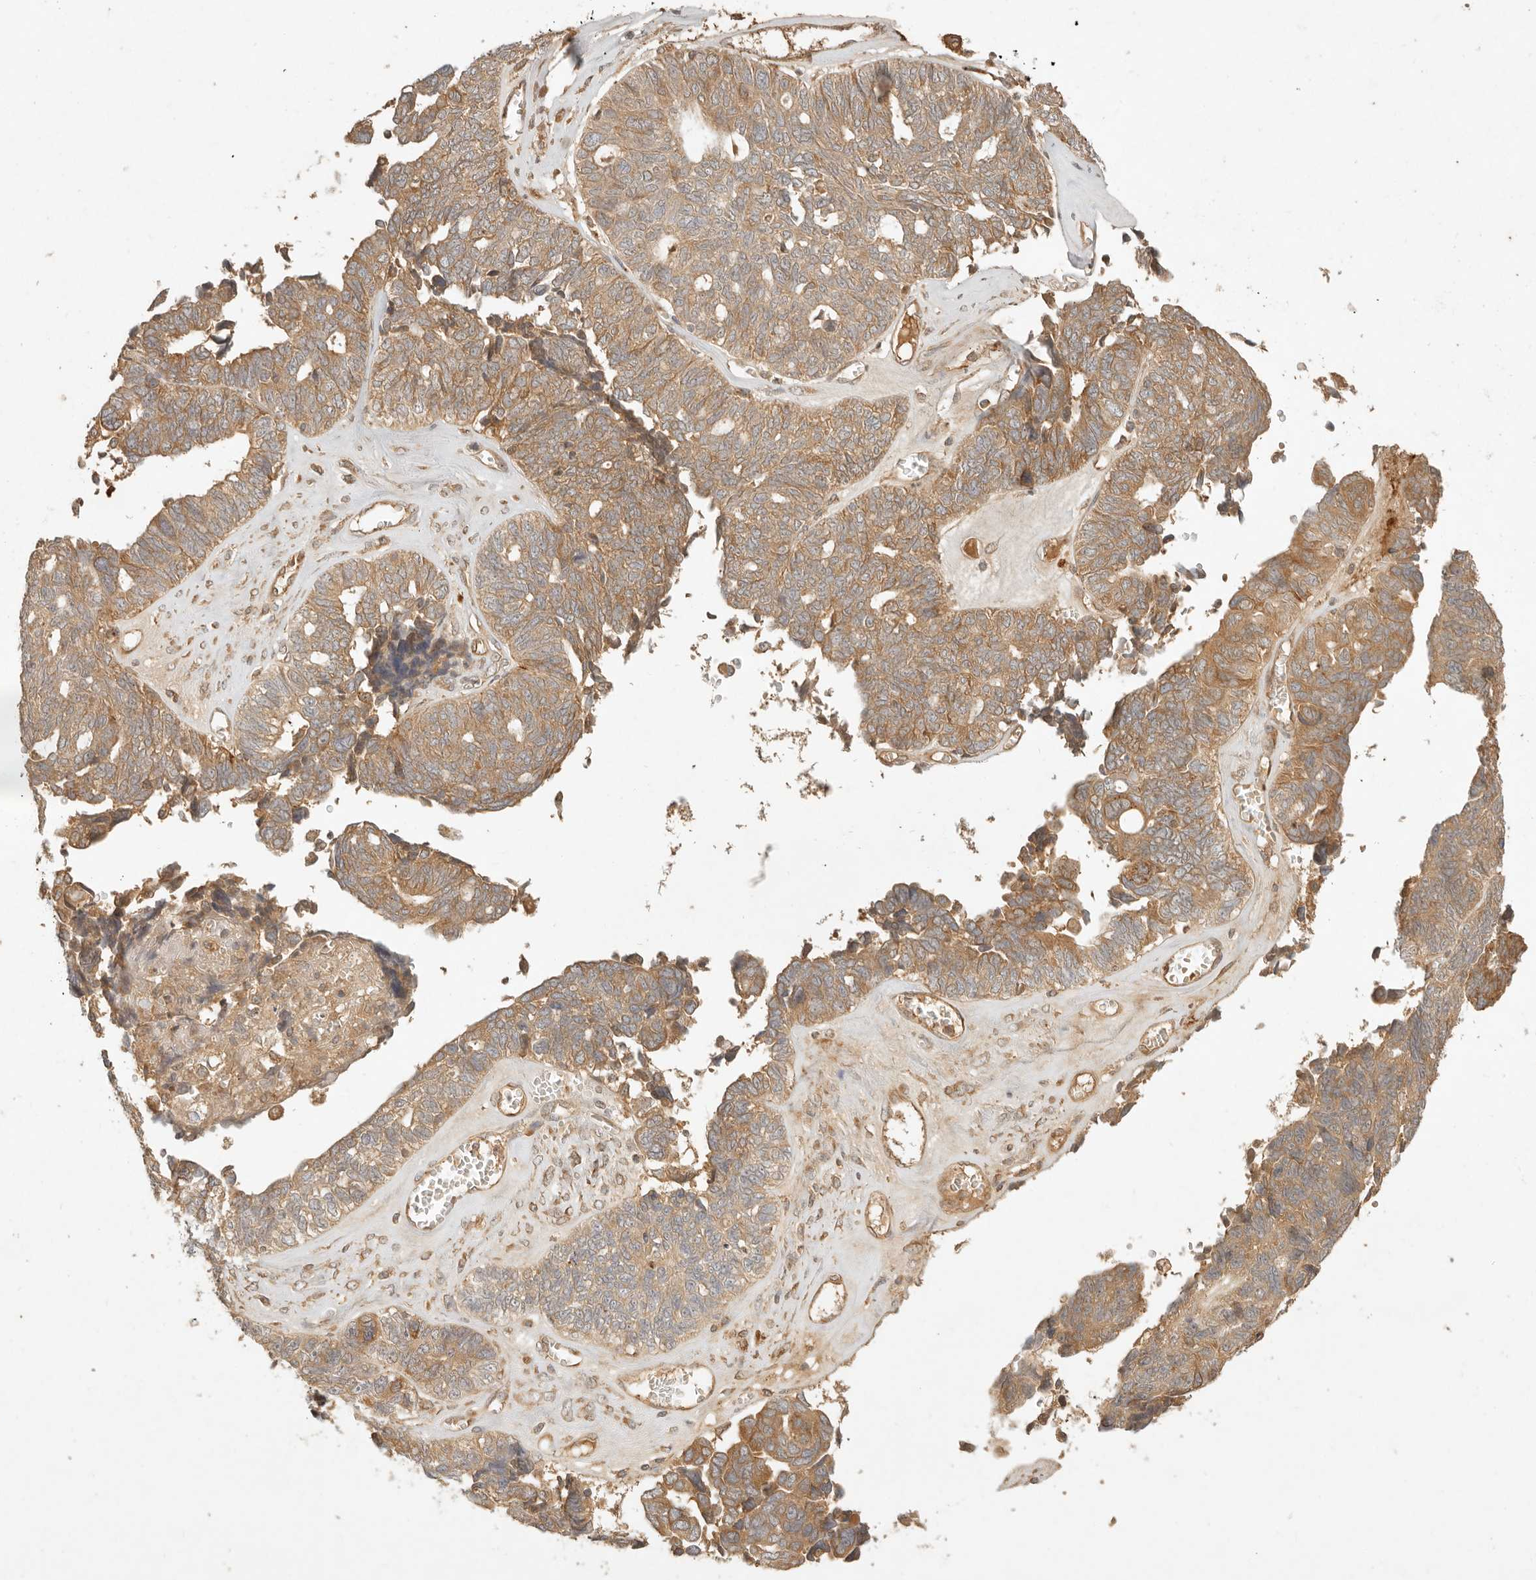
{"staining": {"intensity": "moderate", "quantity": ">75%", "location": "cytoplasmic/membranous"}, "tissue": "ovarian cancer", "cell_type": "Tumor cells", "image_type": "cancer", "snomed": [{"axis": "morphology", "description": "Cystadenocarcinoma, serous, NOS"}, {"axis": "topography", "description": "Ovary"}], "caption": "A high-resolution photomicrograph shows IHC staining of ovarian cancer (serous cystadenocarcinoma), which exhibits moderate cytoplasmic/membranous positivity in about >75% of tumor cells.", "gene": "ANKRD61", "patient": {"sex": "female", "age": 79}}